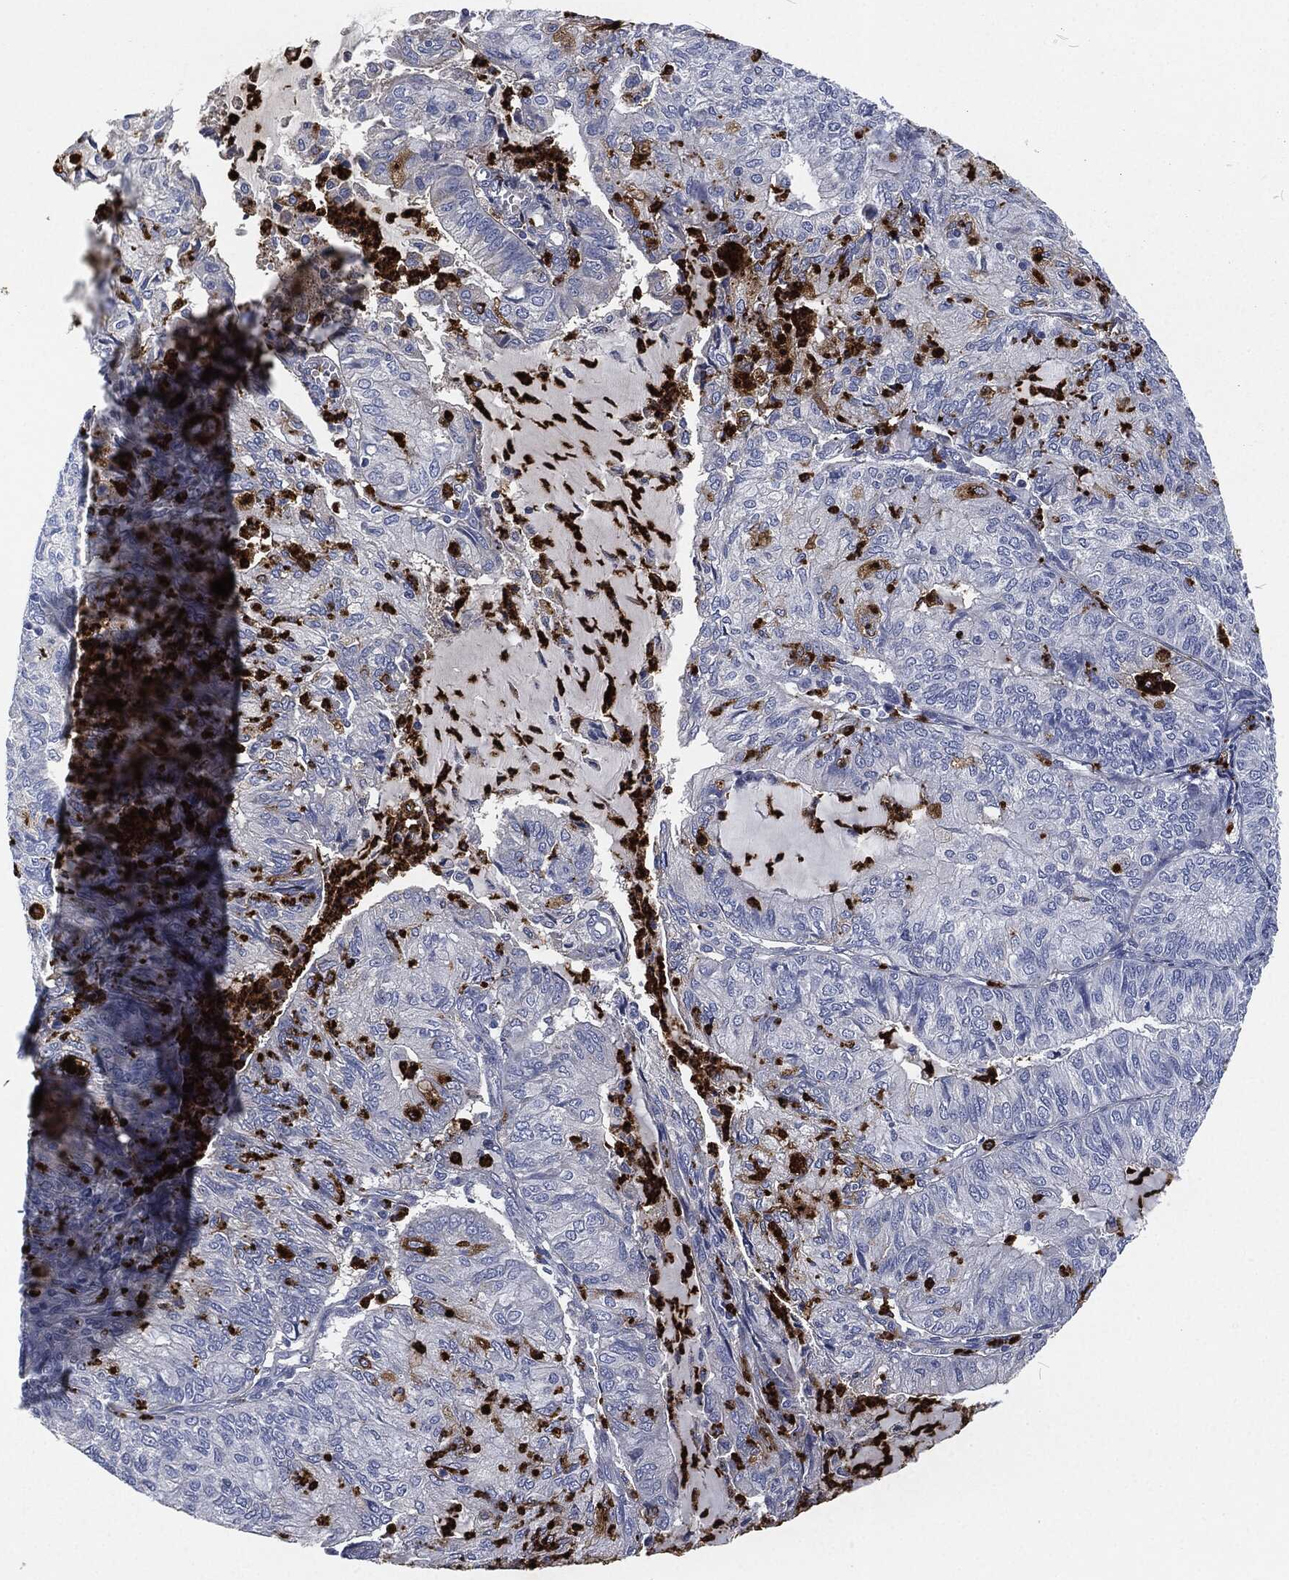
{"staining": {"intensity": "negative", "quantity": "none", "location": "none"}, "tissue": "endometrial cancer", "cell_type": "Tumor cells", "image_type": "cancer", "snomed": [{"axis": "morphology", "description": "Adenocarcinoma, NOS"}, {"axis": "topography", "description": "Endometrium"}], "caption": "Adenocarcinoma (endometrial) was stained to show a protein in brown. There is no significant positivity in tumor cells.", "gene": "MPO", "patient": {"sex": "female", "age": 82}}